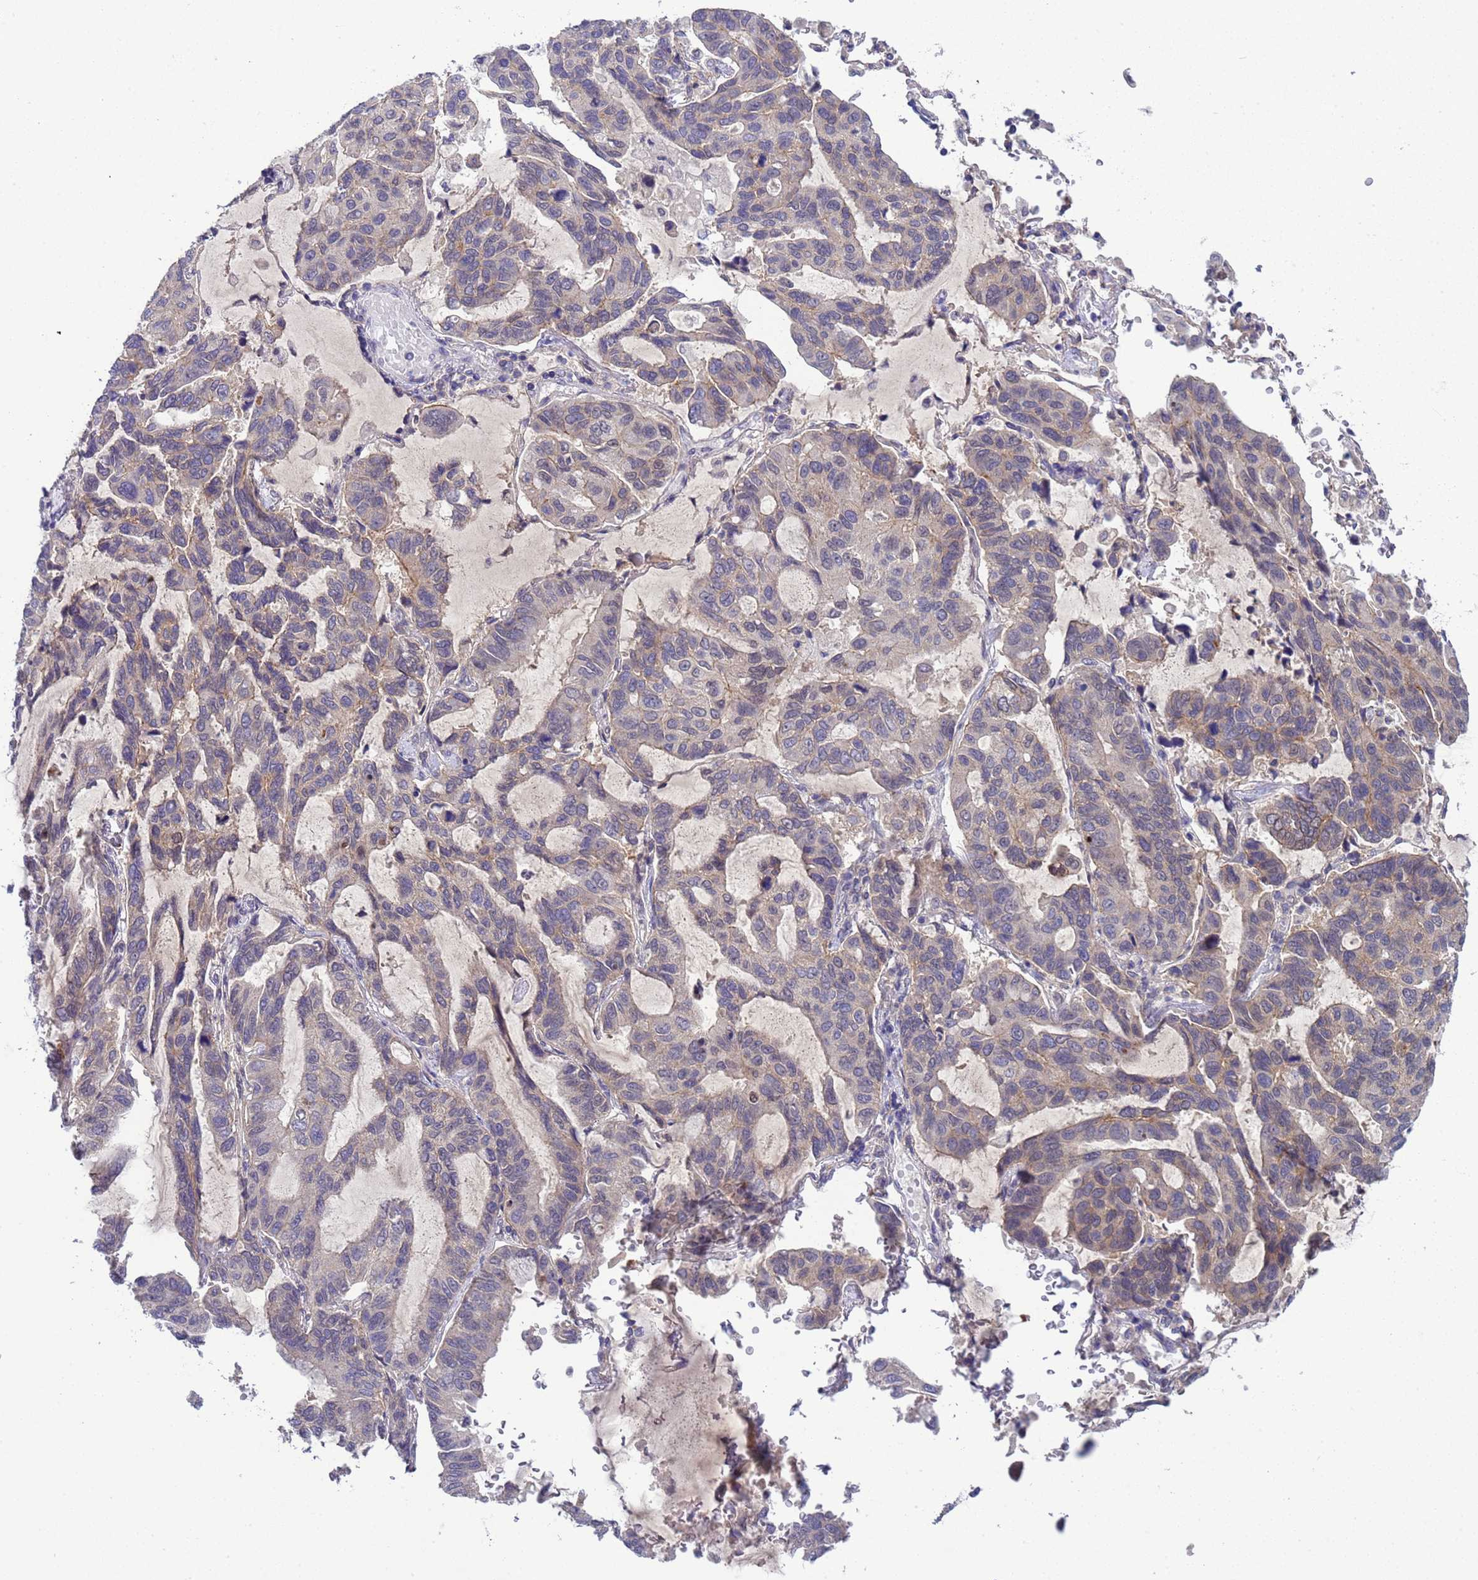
{"staining": {"intensity": "moderate", "quantity": "<25%", "location": "cytoplasmic/membranous"}, "tissue": "lung cancer", "cell_type": "Tumor cells", "image_type": "cancer", "snomed": [{"axis": "morphology", "description": "Adenocarcinoma, NOS"}, {"axis": "topography", "description": "Lung"}], "caption": "DAB (3,3'-diaminobenzidine) immunohistochemical staining of adenocarcinoma (lung) shows moderate cytoplasmic/membranous protein positivity in approximately <25% of tumor cells.", "gene": "TRMT10A", "patient": {"sex": "male", "age": 64}}